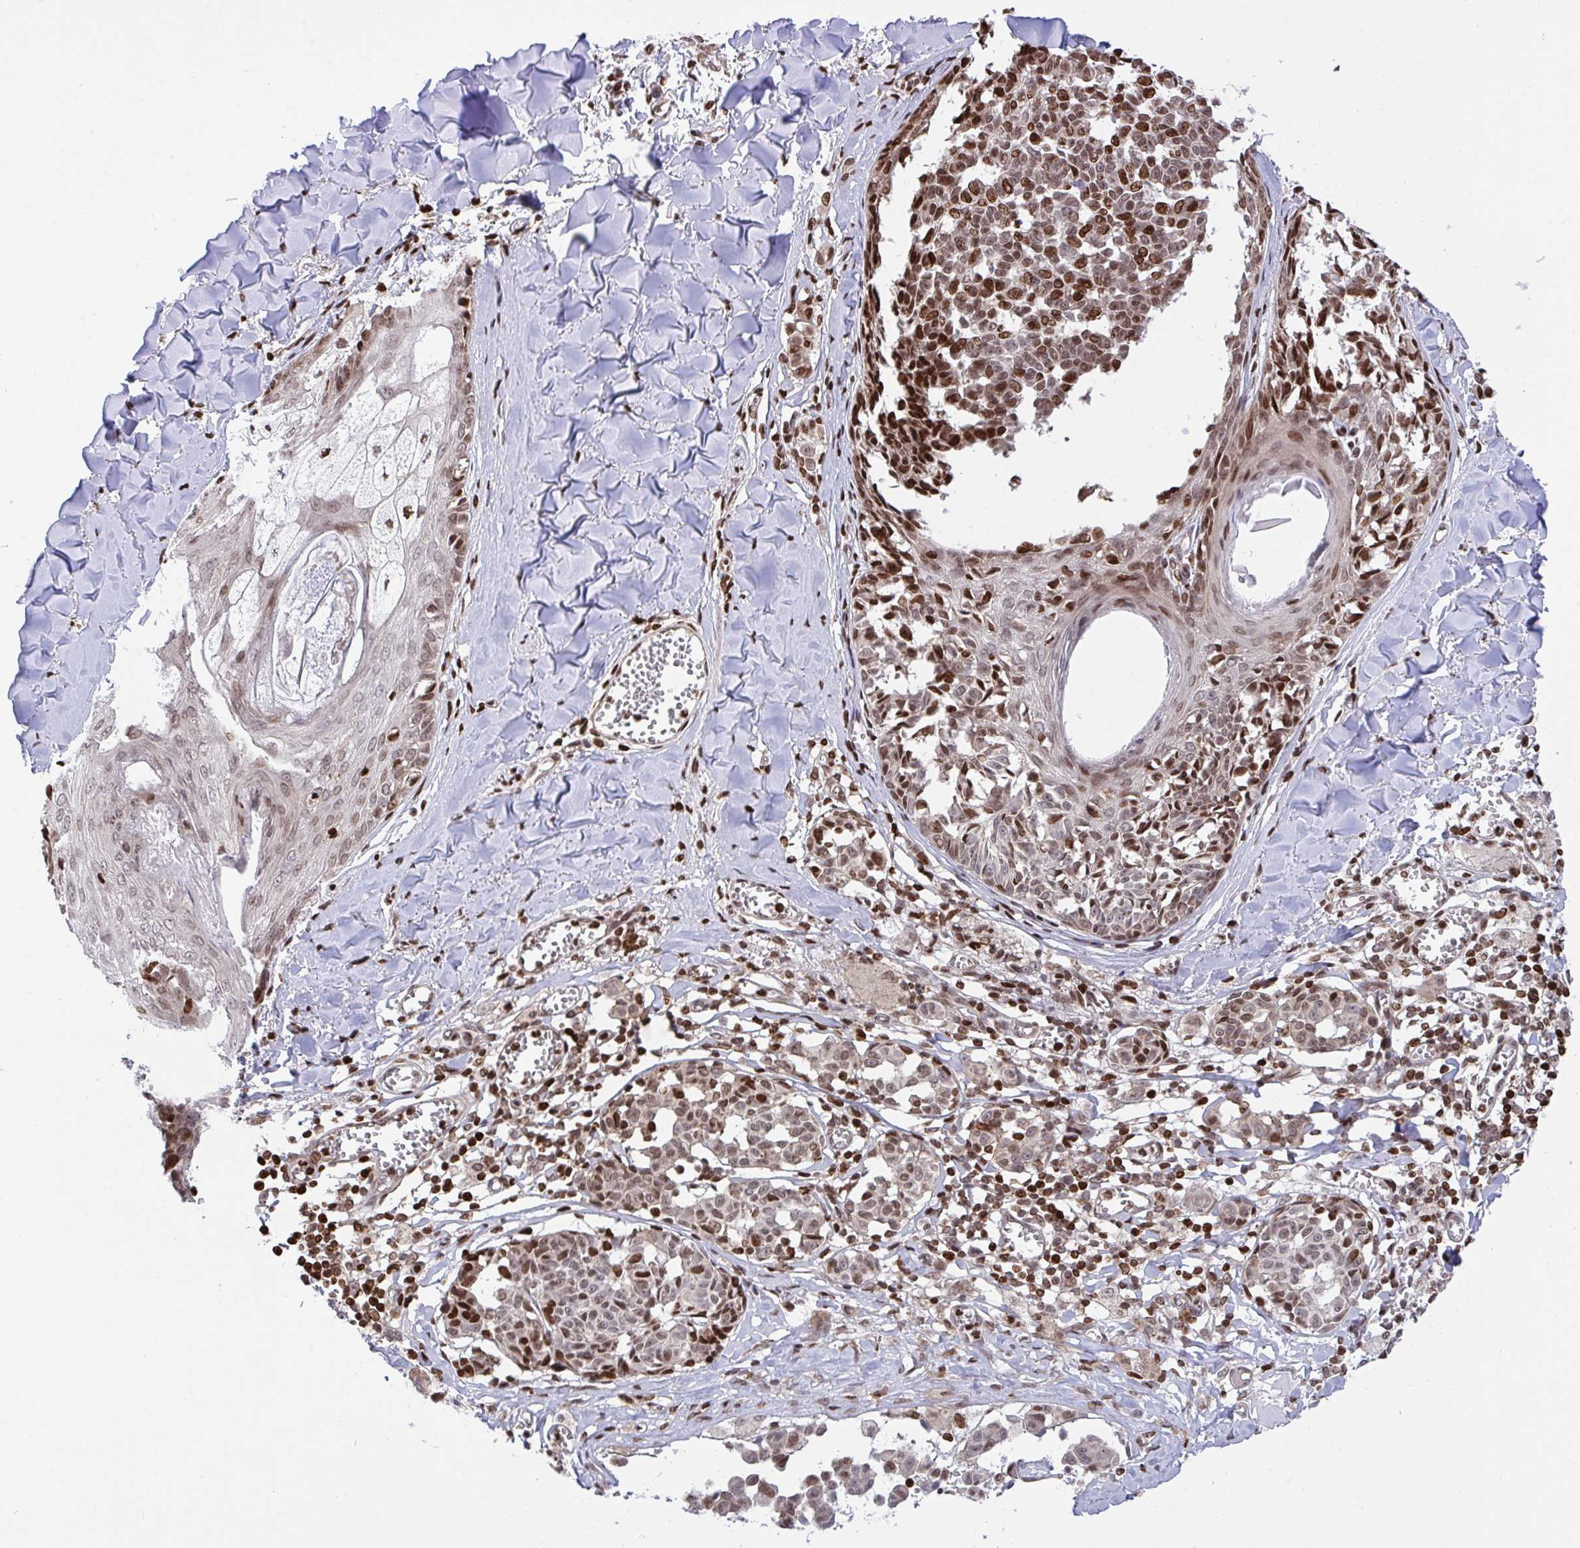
{"staining": {"intensity": "moderate", "quantity": "25%-75%", "location": "nuclear"}, "tissue": "melanoma", "cell_type": "Tumor cells", "image_type": "cancer", "snomed": [{"axis": "morphology", "description": "Malignant melanoma, NOS"}, {"axis": "topography", "description": "Skin"}], "caption": "DAB (3,3'-diaminobenzidine) immunohistochemical staining of human melanoma shows moderate nuclear protein positivity in approximately 25%-75% of tumor cells. (DAB IHC with brightfield microscopy, high magnification).", "gene": "RAPGEF5", "patient": {"sex": "female", "age": 43}}